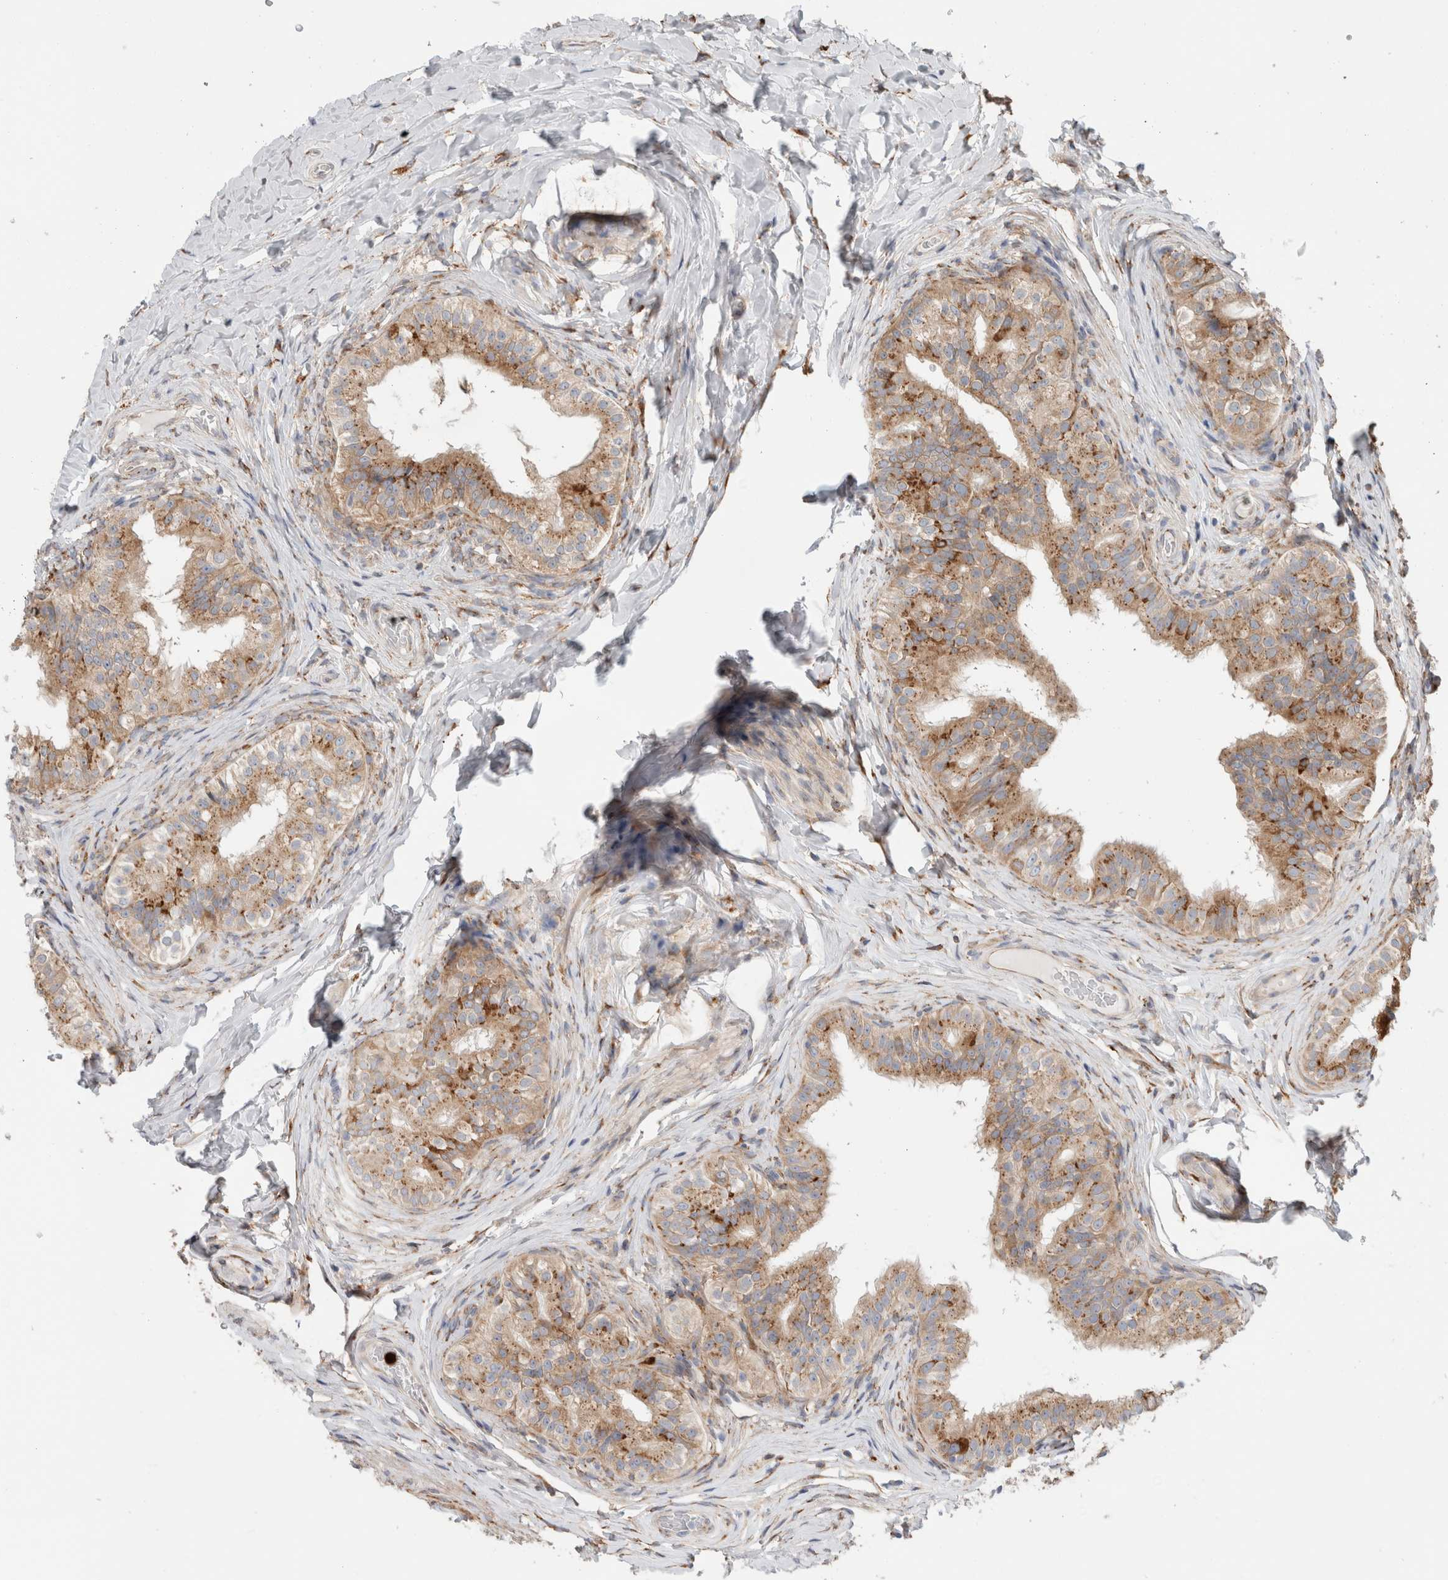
{"staining": {"intensity": "moderate", "quantity": ">75%", "location": "cytoplasmic/membranous"}, "tissue": "epididymis", "cell_type": "Glandular cells", "image_type": "normal", "snomed": [{"axis": "morphology", "description": "Normal tissue, NOS"}, {"axis": "topography", "description": "Epididymis"}], "caption": "An immunohistochemistry micrograph of unremarkable tissue is shown. Protein staining in brown highlights moderate cytoplasmic/membranous positivity in epididymis within glandular cells.", "gene": "P4HA1", "patient": {"sex": "male", "age": 49}}